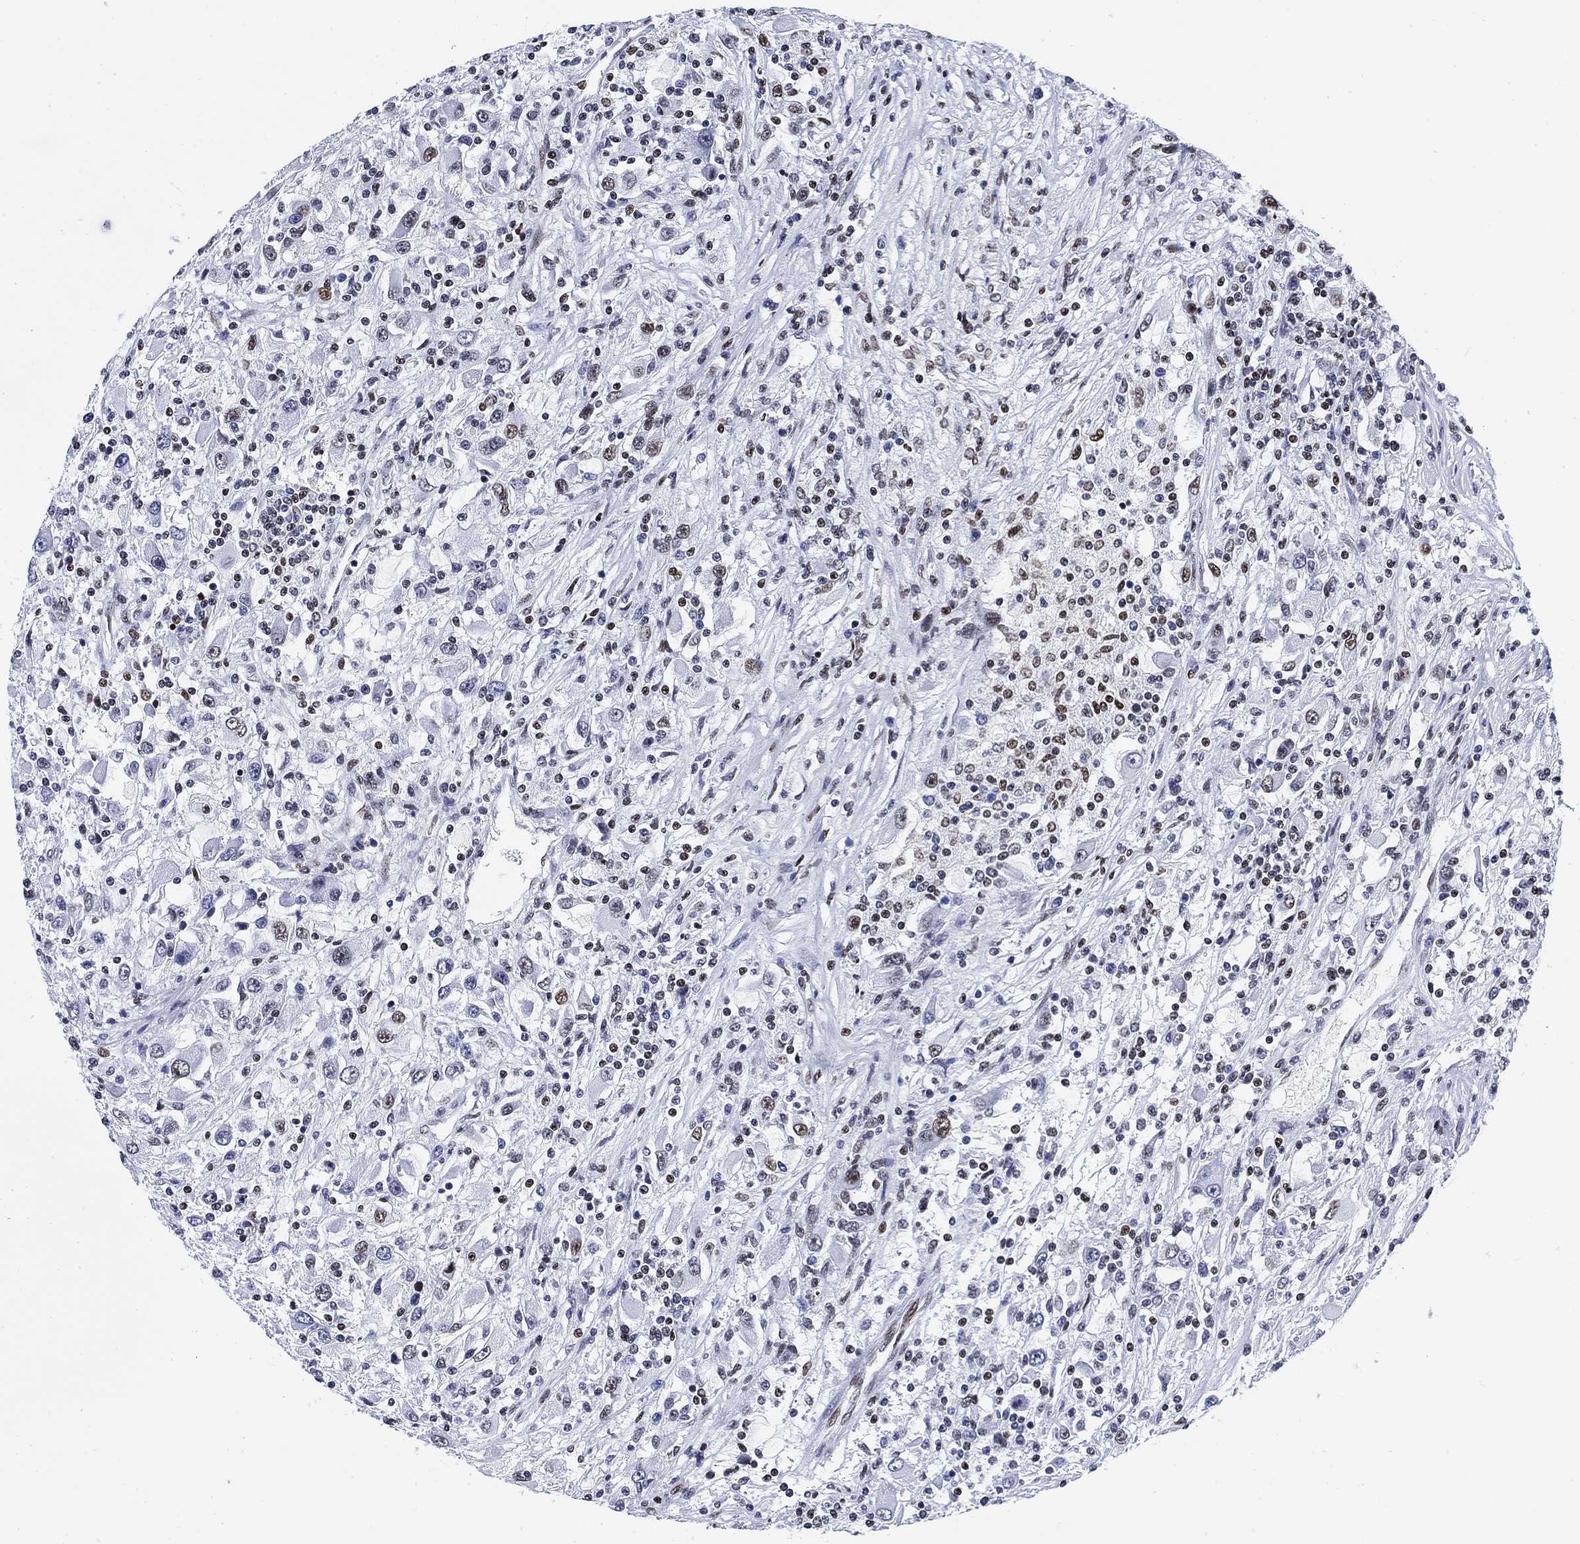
{"staining": {"intensity": "moderate", "quantity": "<25%", "location": "nuclear"}, "tissue": "renal cancer", "cell_type": "Tumor cells", "image_type": "cancer", "snomed": [{"axis": "morphology", "description": "Adenocarcinoma, NOS"}, {"axis": "topography", "description": "Kidney"}], "caption": "Immunohistochemical staining of human renal cancer demonstrates low levels of moderate nuclear positivity in approximately <25% of tumor cells.", "gene": "H1-10", "patient": {"sex": "female", "age": 67}}